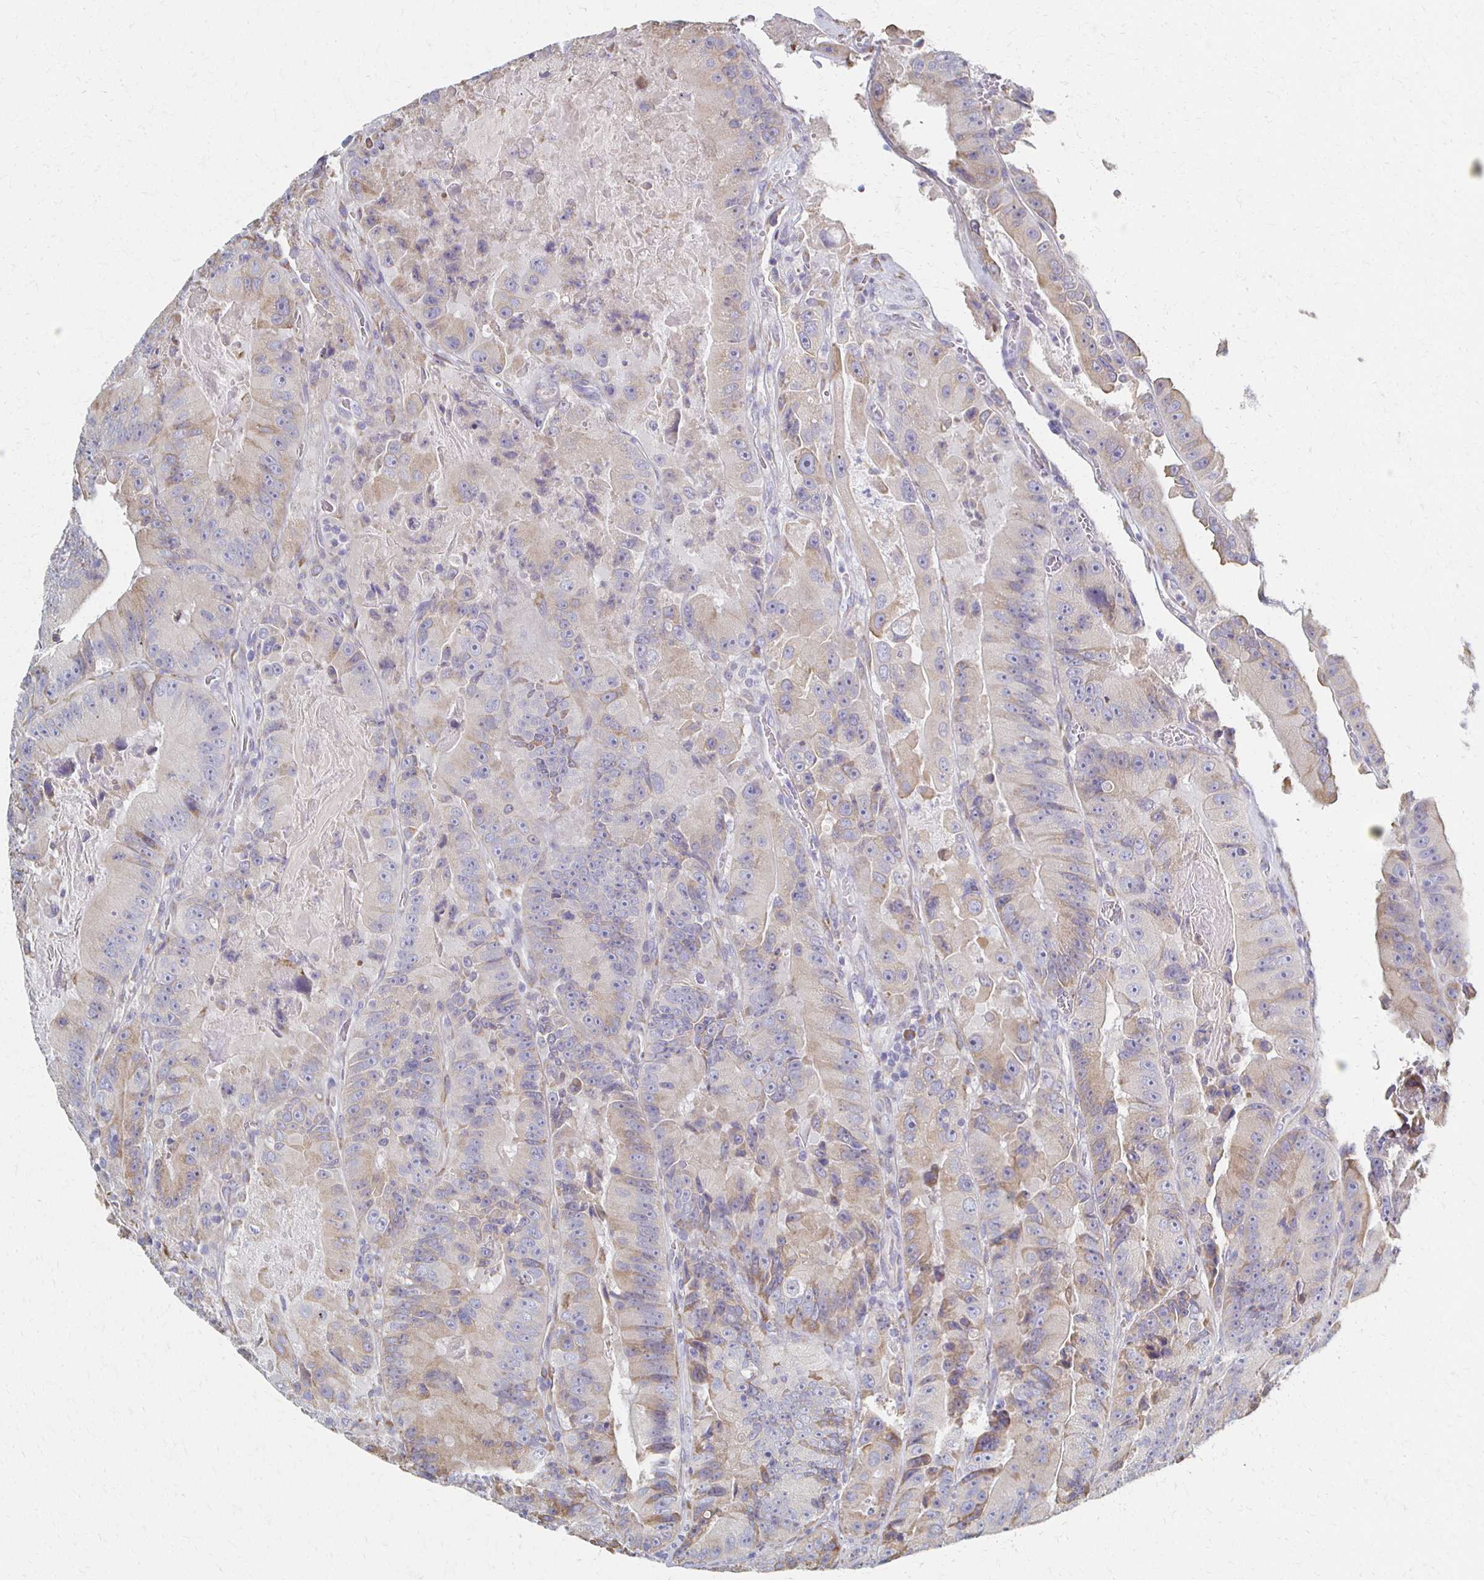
{"staining": {"intensity": "weak", "quantity": "<25%", "location": "cytoplasmic/membranous"}, "tissue": "colorectal cancer", "cell_type": "Tumor cells", "image_type": "cancer", "snomed": [{"axis": "morphology", "description": "Adenocarcinoma, NOS"}, {"axis": "topography", "description": "Colon"}], "caption": "DAB (3,3'-diaminobenzidine) immunohistochemical staining of colorectal adenocarcinoma shows no significant staining in tumor cells. (DAB (3,3'-diaminobenzidine) immunohistochemistry with hematoxylin counter stain).", "gene": "ATP1A3", "patient": {"sex": "female", "age": 86}}